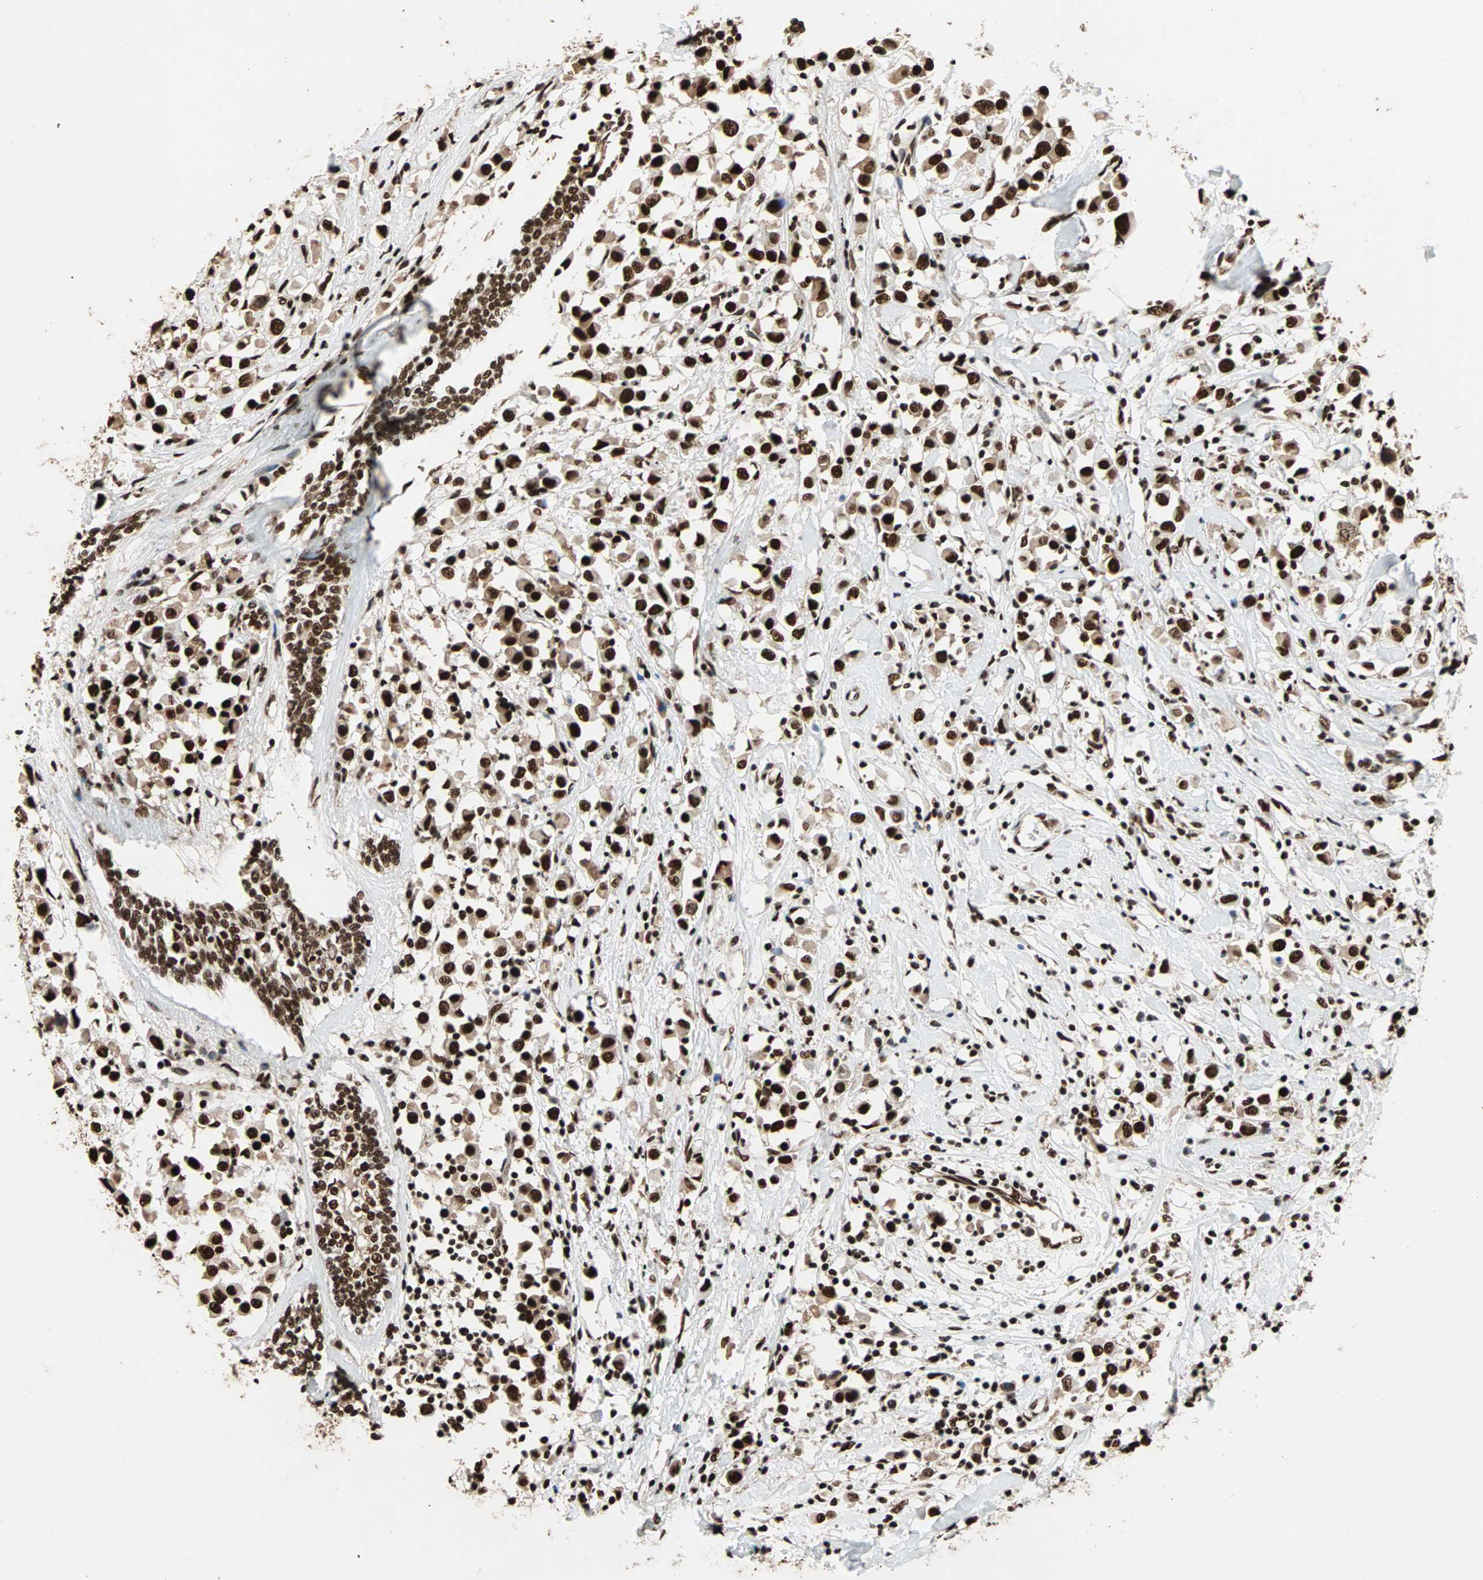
{"staining": {"intensity": "strong", "quantity": ">75%", "location": "nuclear"}, "tissue": "breast cancer", "cell_type": "Tumor cells", "image_type": "cancer", "snomed": [{"axis": "morphology", "description": "Duct carcinoma"}, {"axis": "topography", "description": "Breast"}], "caption": "Immunohistochemistry (DAB (3,3'-diaminobenzidine)) staining of human breast cancer reveals strong nuclear protein positivity in about >75% of tumor cells.", "gene": "ILF2", "patient": {"sex": "female", "age": 61}}